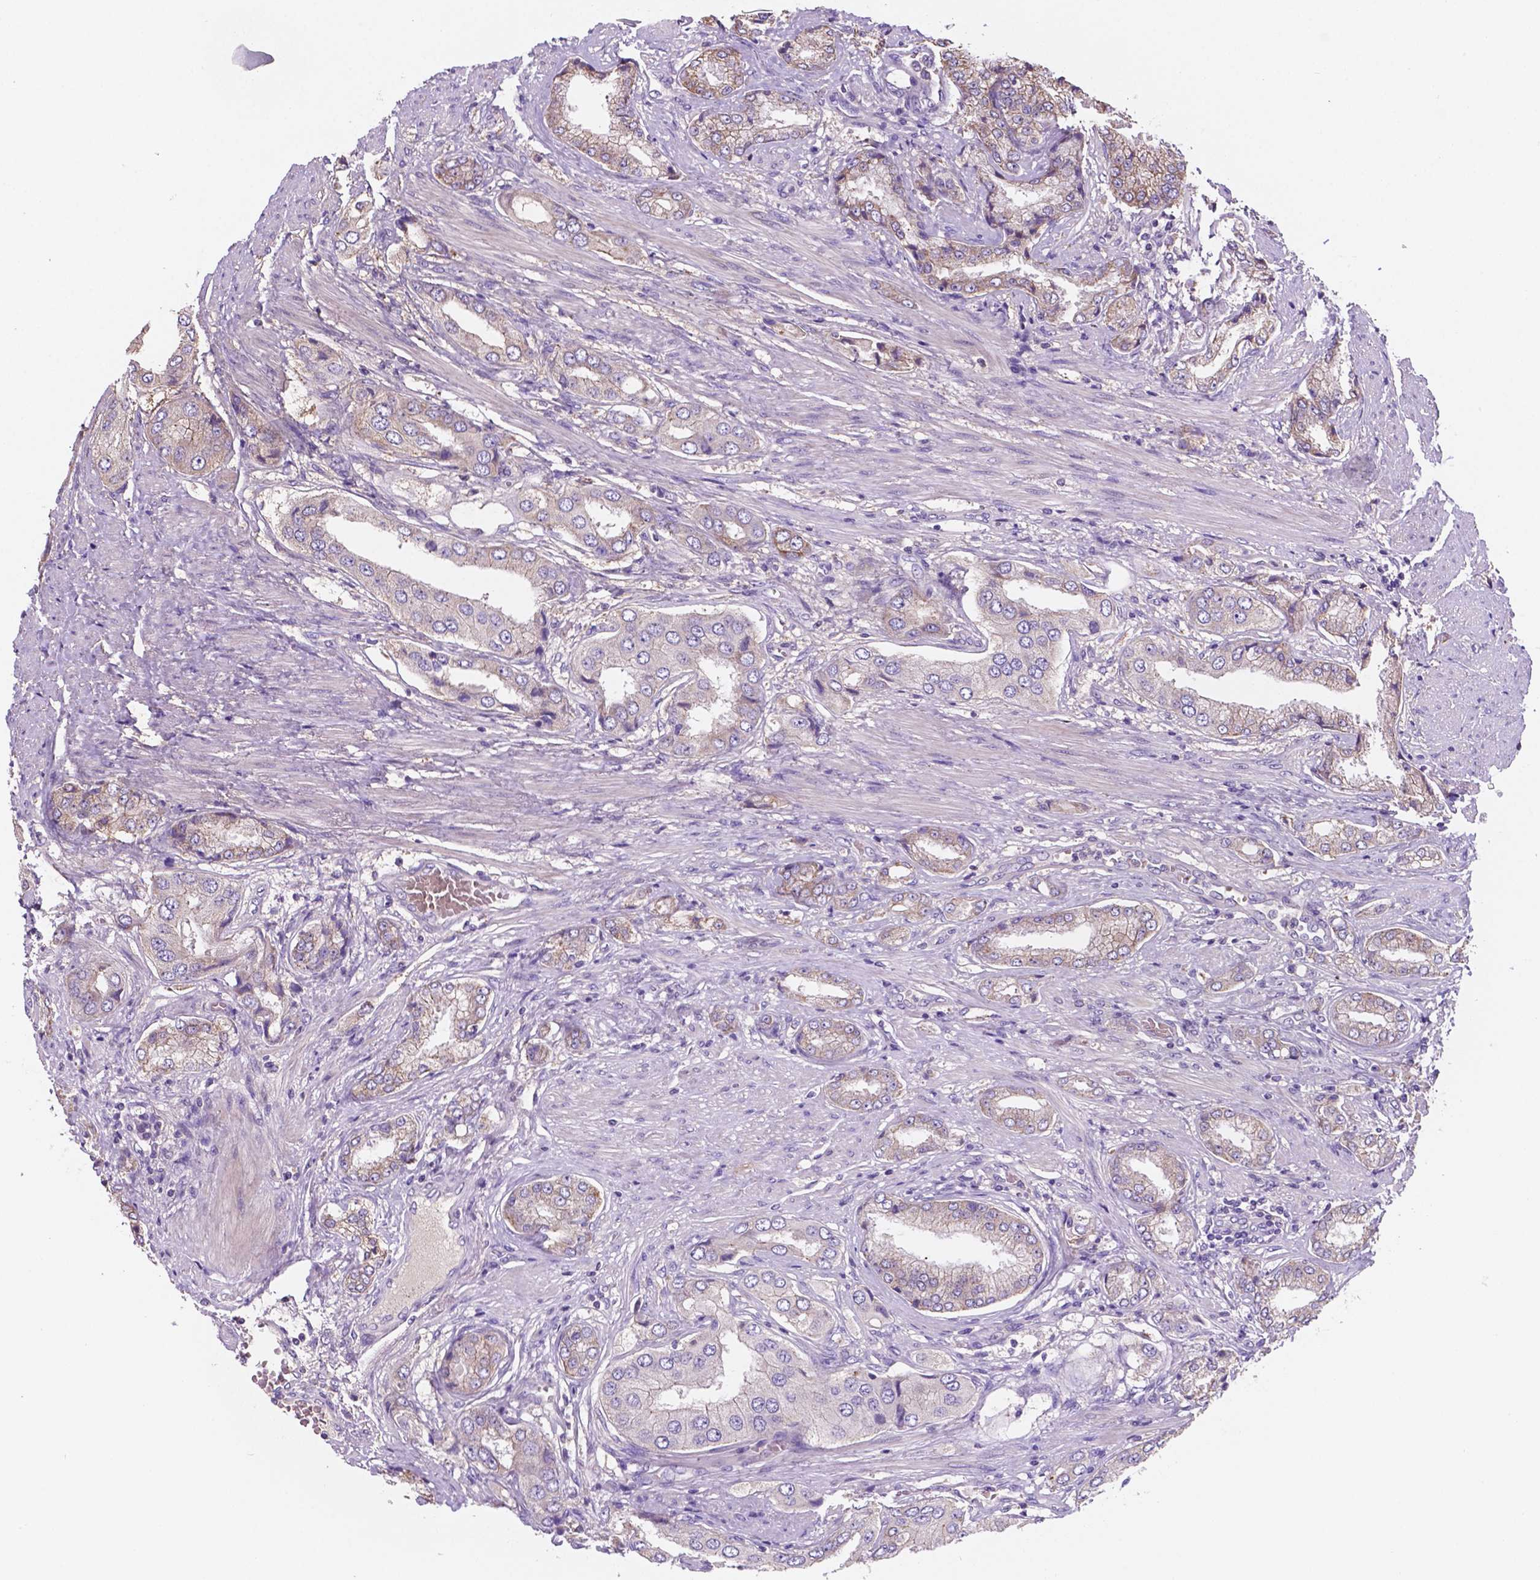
{"staining": {"intensity": "weak", "quantity": "25%-75%", "location": "cytoplasmic/membranous"}, "tissue": "prostate cancer", "cell_type": "Tumor cells", "image_type": "cancer", "snomed": [{"axis": "morphology", "description": "Adenocarcinoma, NOS"}, {"axis": "topography", "description": "Prostate"}], "caption": "Weak cytoplasmic/membranous protein staining is present in about 25%-75% of tumor cells in prostate cancer (adenocarcinoma). The protein is stained brown, and the nuclei are stained in blue (DAB (3,3'-diaminobenzidine) IHC with brightfield microscopy, high magnification).", "gene": "MKRN2OS", "patient": {"sex": "male", "age": 63}}